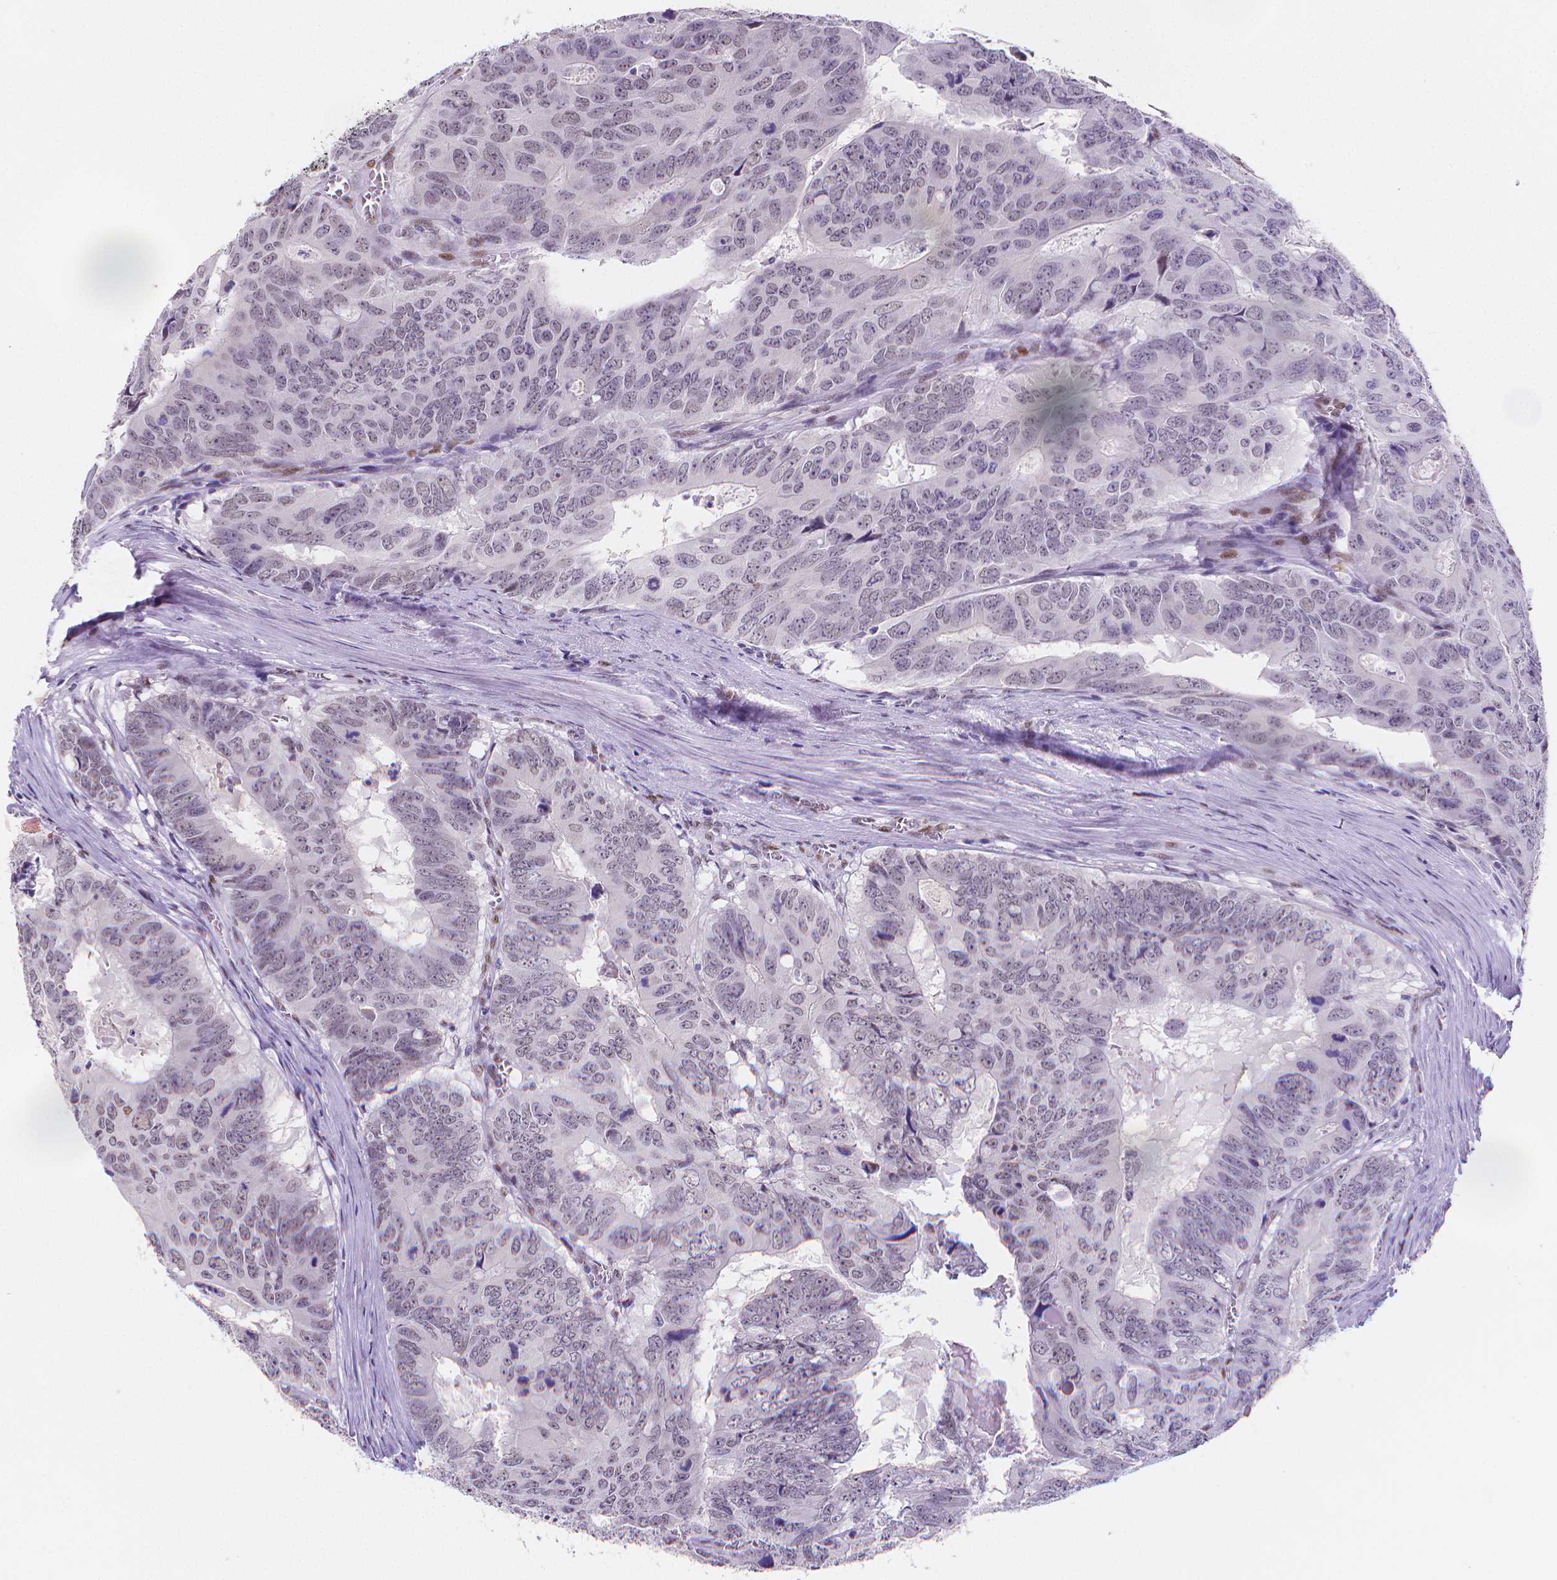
{"staining": {"intensity": "weak", "quantity": "<25%", "location": "nuclear"}, "tissue": "colorectal cancer", "cell_type": "Tumor cells", "image_type": "cancer", "snomed": [{"axis": "morphology", "description": "Adenocarcinoma, NOS"}, {"axis": "topography", "description": "Colon"}], "caption": "Protein analysis of adenocarcinoma (colorectal) exhibits no significant expression in tumor cells. The staining was performed using DAB (3,3'-diaminobenzidine) to visualize the protein expression in brown, while the nuclei were stained in blue with hematoxylin (Magnification: 20x).", "gene": "MEF2C", "patient": {"sex": "male", "age": 79}}